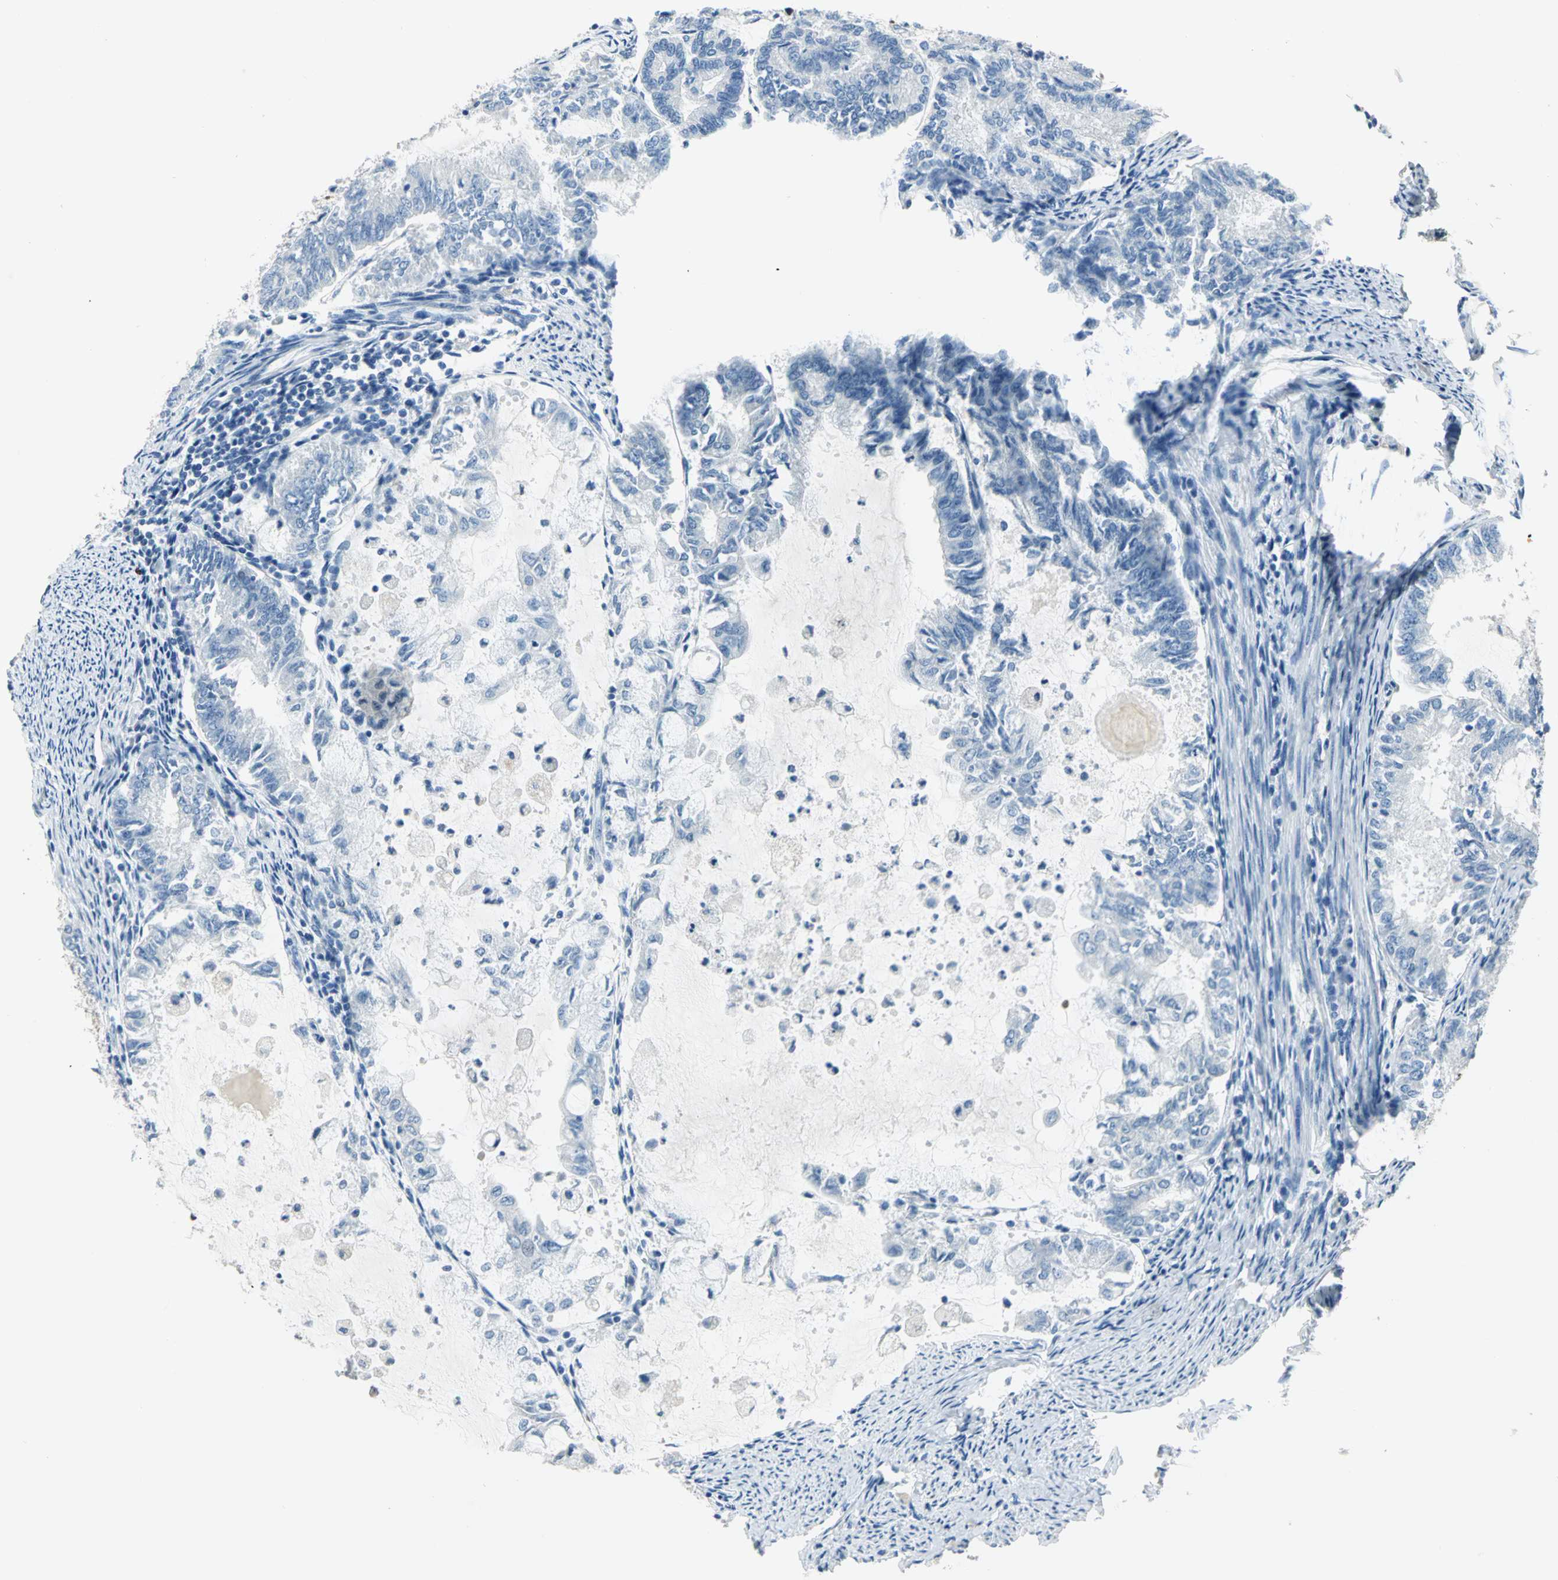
{"staining": {"intensity": "negative", "quantity": "none", "location": "none"}, "tissue": "endometrial cancer", "cell_type": "Tumor cells", "image_type": "cancer", "snomed": [{"axis": "morphology", "description": "Adenocarcinoma, NOS"}, {"axis": "topography", "description": "Endometrium"}], "caption": "Protein analysis of endometrial cancer (adenocarcinoma) displays no significant positivity in tumor cells. Nuclei are stained in blue.", "gene": "UCHL1", "patient": {"sex": "female", "age": 86}}